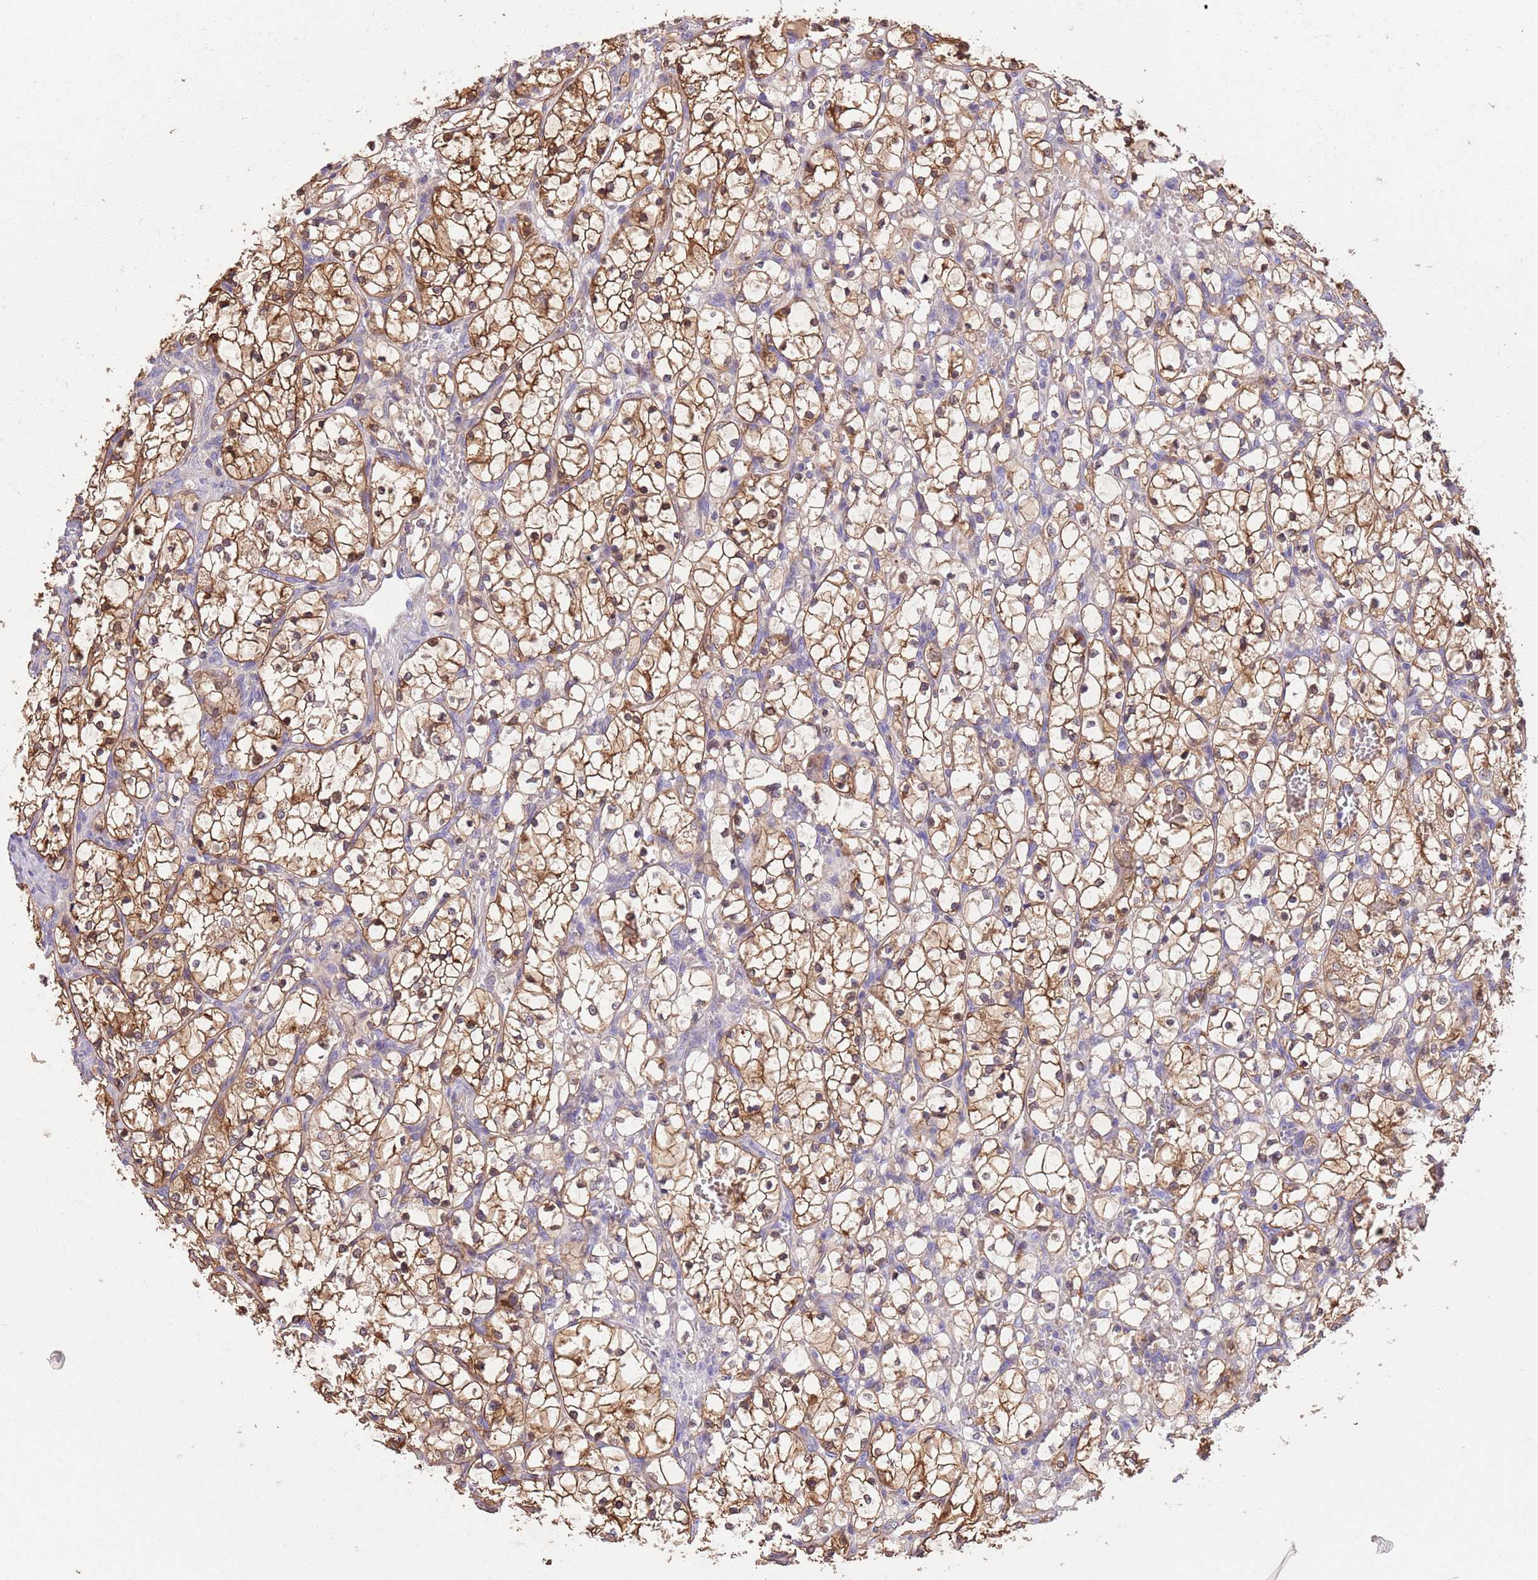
{"staining": {"intensity": "moderate", "quantity": ">75%", "location": "cytoplasmic/membranous"}, "tissue": "renal cancer", "cell_type": "Tumor cells", "image_type": "cancer", "snomed": [{"axis": "morphology", "description": "Adenocarcinoma, NOS"}, {"axis": "topography", "description": "Kidney"}], "caption": "An image showing moderate cytoplasmic/membranous positivity in approximately >75% of tumor cells in adenocarcinoma (renal), as visualized by brown immunohistochemical staining.", "gene": "FAM89B", "patient": {"sex": "female", "age": 69}}